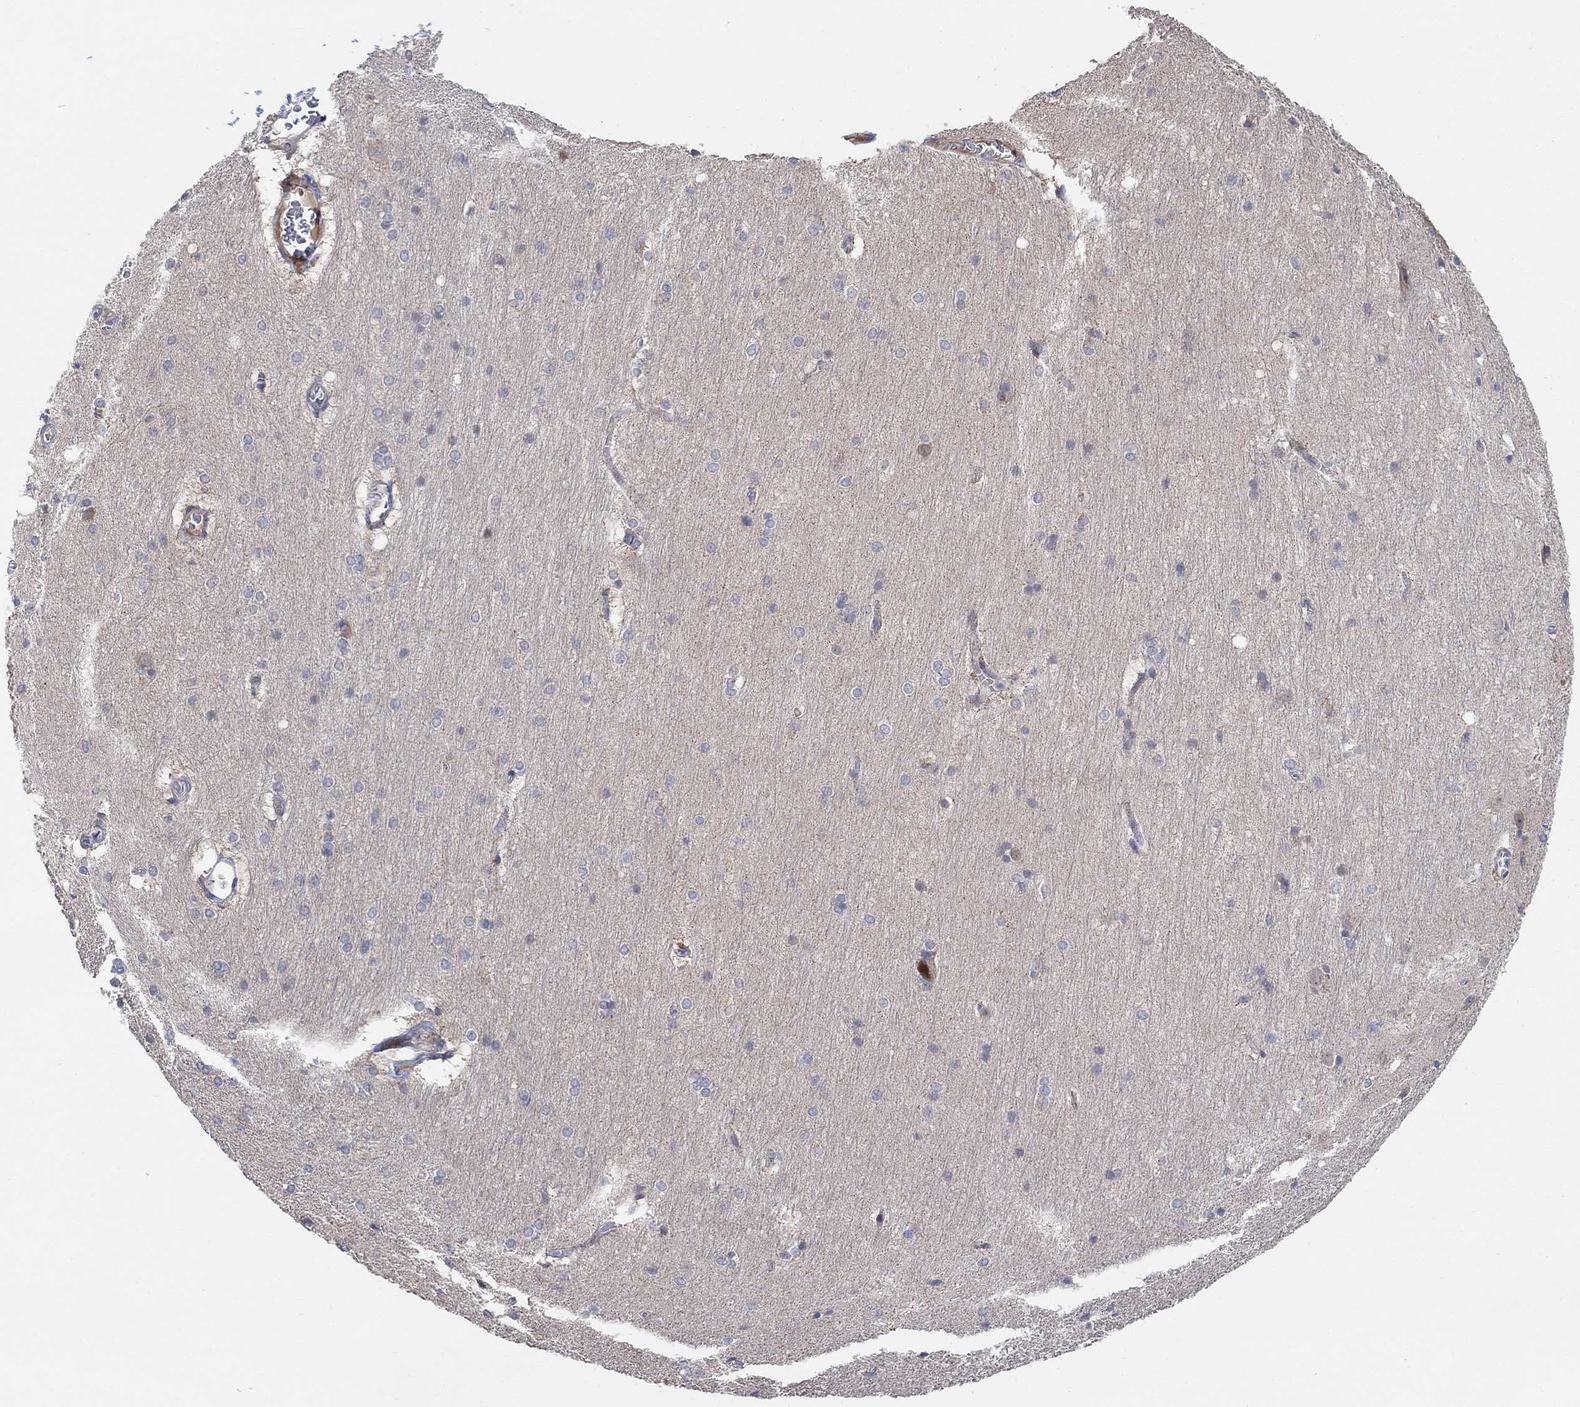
{"staining": {"intensity": "negative", "quantity": "none", "location": "none"}, "tissue": "hippocampus", "cell_type": "Glial cells", "image_type": "normal", "snomed": [{"axis": "morphology", "description": "Normal tissue, NOS"}, {"axis": "topography", "description": "Cerebral cortex"}, {"axis": "topography", "description": "Hippocampus"}], "caption": "Immunohistochemical staining of normal human hippocampus exhibits no significant positivity in glial cells.", "gene": "CNTF", "patient": {"sex": "female", "age": 19}}